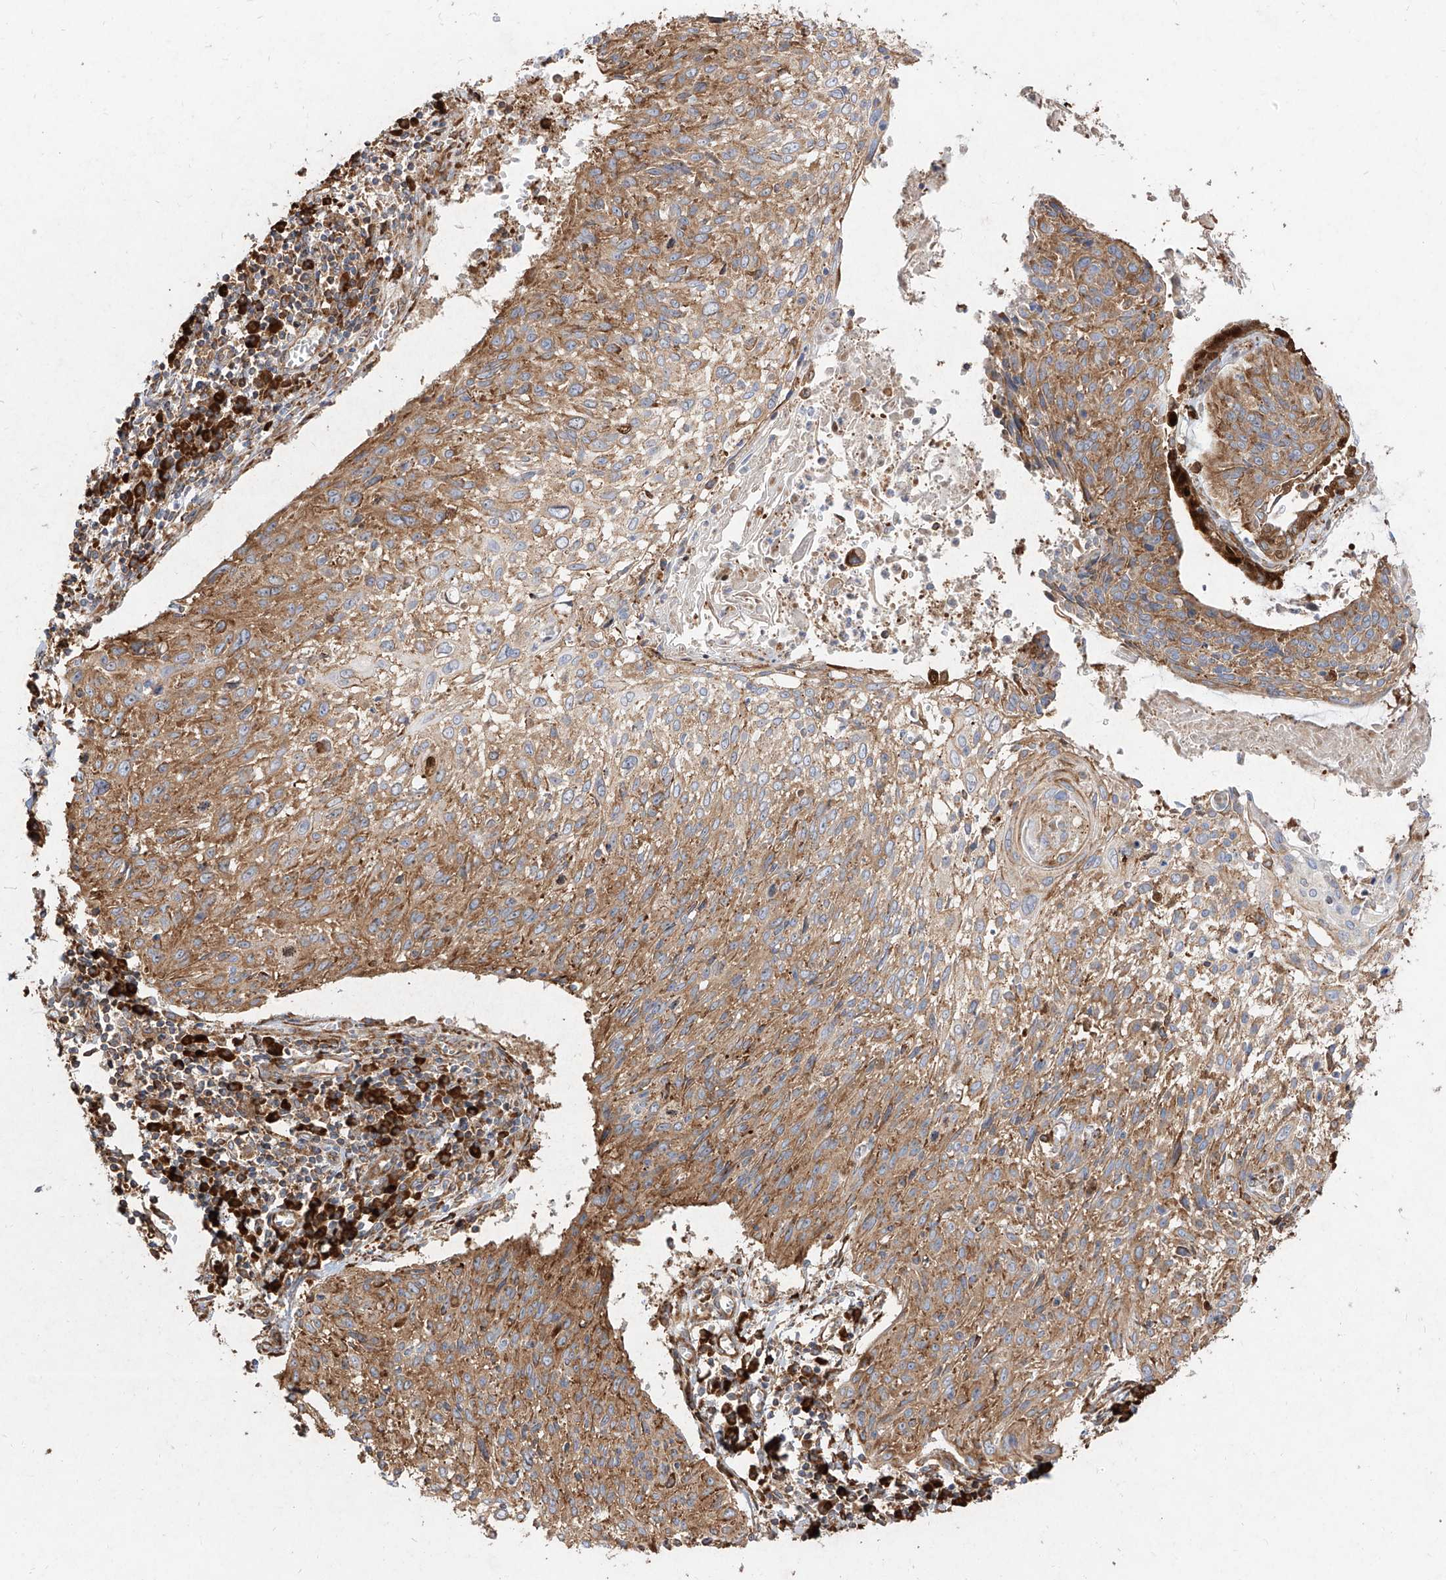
{"staining": {"intensity": "moderate", "quantity": ">75%", "location": "cytoplasmic/membranous"}, "tissue": "cervical cancer", "cell_type": "Tumor cells", "image_type": "cancer", "snomed": [{"axis": "morphology", "description": "Squamous cell carcinoma, NOS"}, {"axis": "topography", "description": "Cervix"}], "caption": "Immunohistochemistry (IHC) micrograph of cervical squamous cell carcinoma stained for a protein (brown), which demonstrates medium levels of moderate cytoplasmic/membranous staining in about >75% of tumor cells.", "gene": "RPS25", "patient": {"sex": "female", "age": 51}}